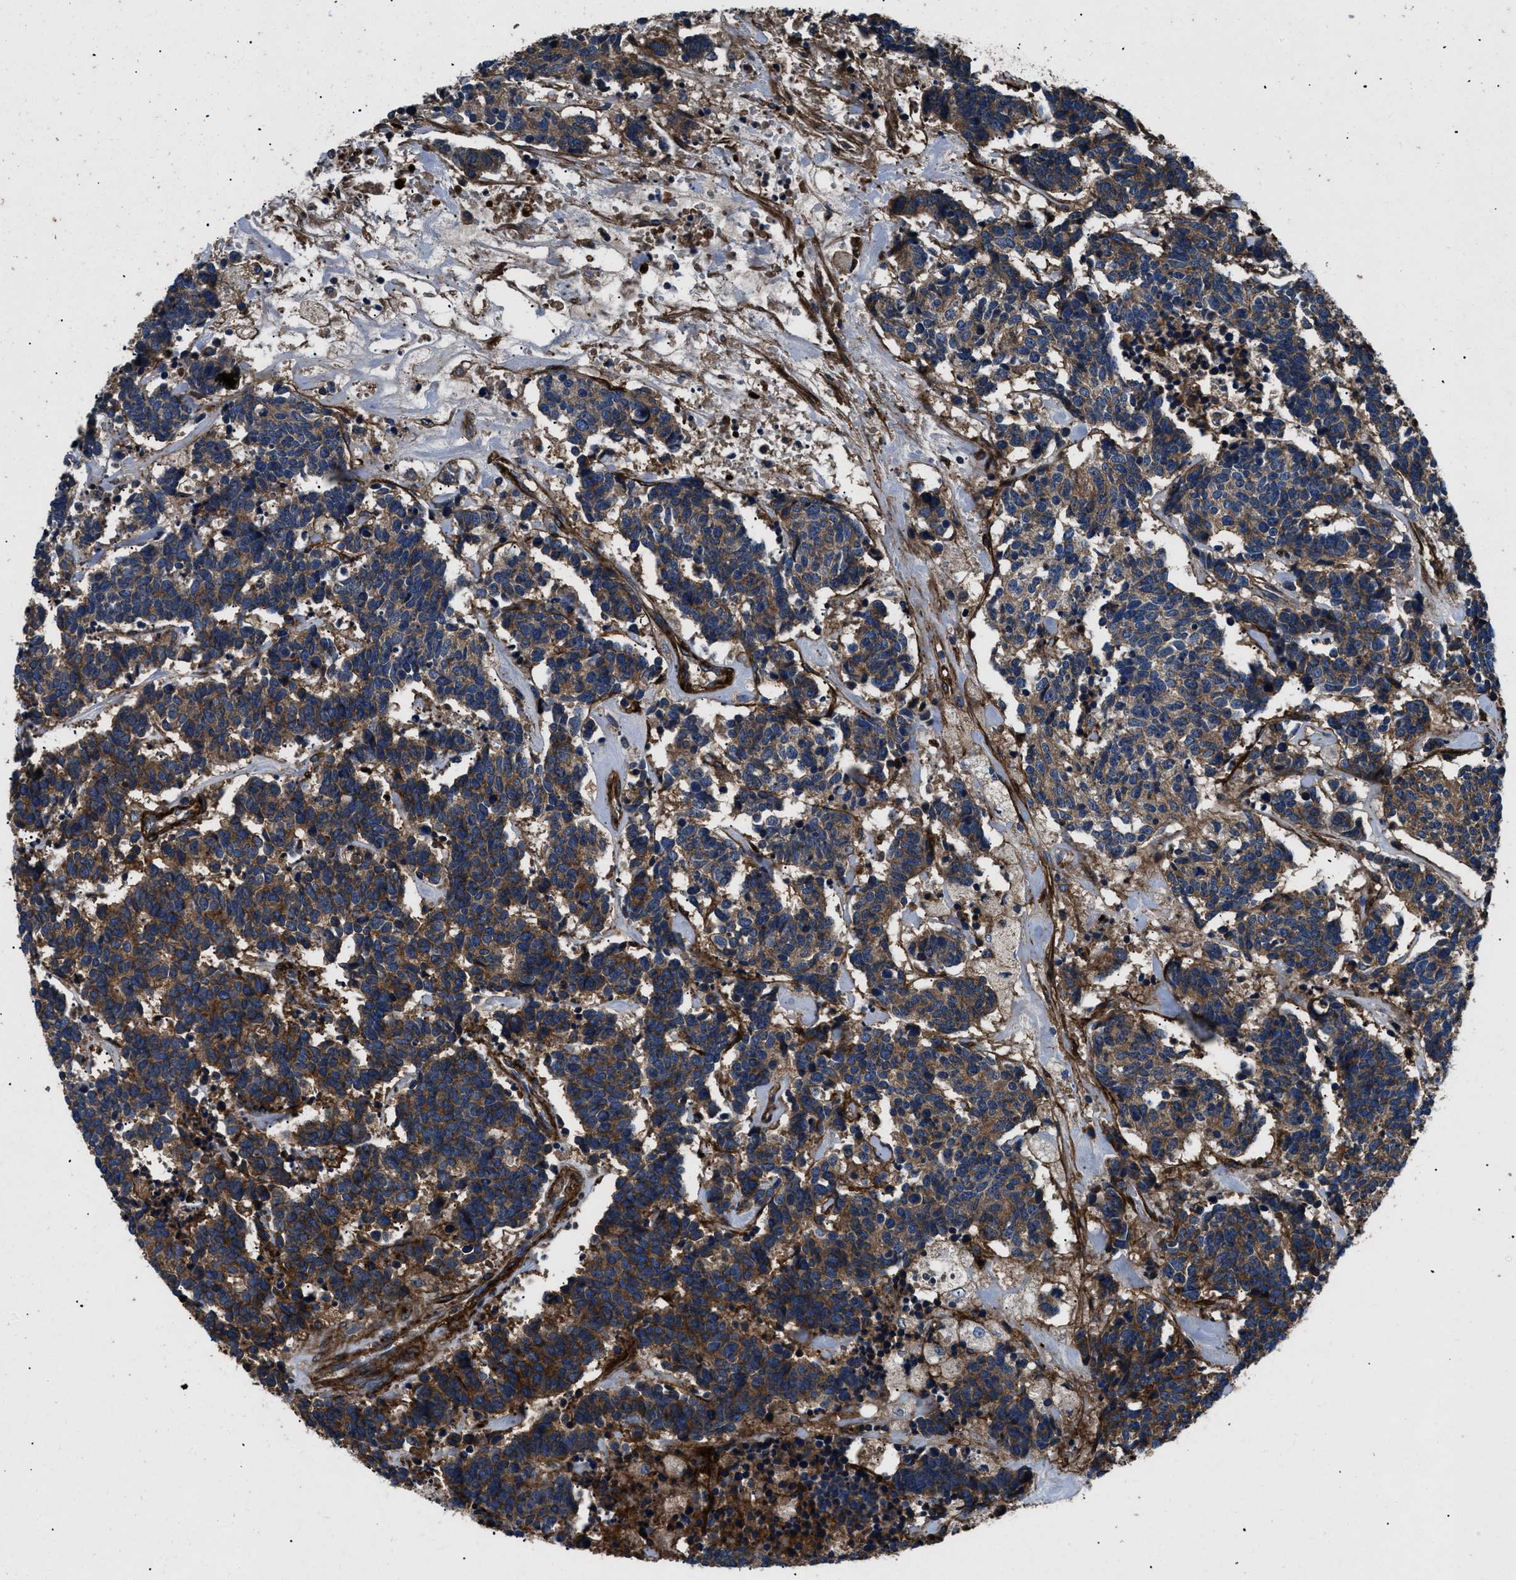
{"staining": {"intensity": "strong", "quantity": ">75%", "location": "cytoplasmic/membranous"}, "tissue": "carcinoid", "cell_type": "Tumor cells", "image_type": "cancer", "snomed": [{"axis": "morphology", "description": "Carcinoma, NOS"}, {"axis": "morphology", "description": "Carcinoid, malignant, NOS"}, {"axis": "topography", "description": "Urinary bladder"}], "caption": "Protein staining shows strong cytoplasmic/membranous positivity in about >75% of tumor cells in carcinoid.", "gene": "CD276", "patient": {"sex": "male", "age": 57}}